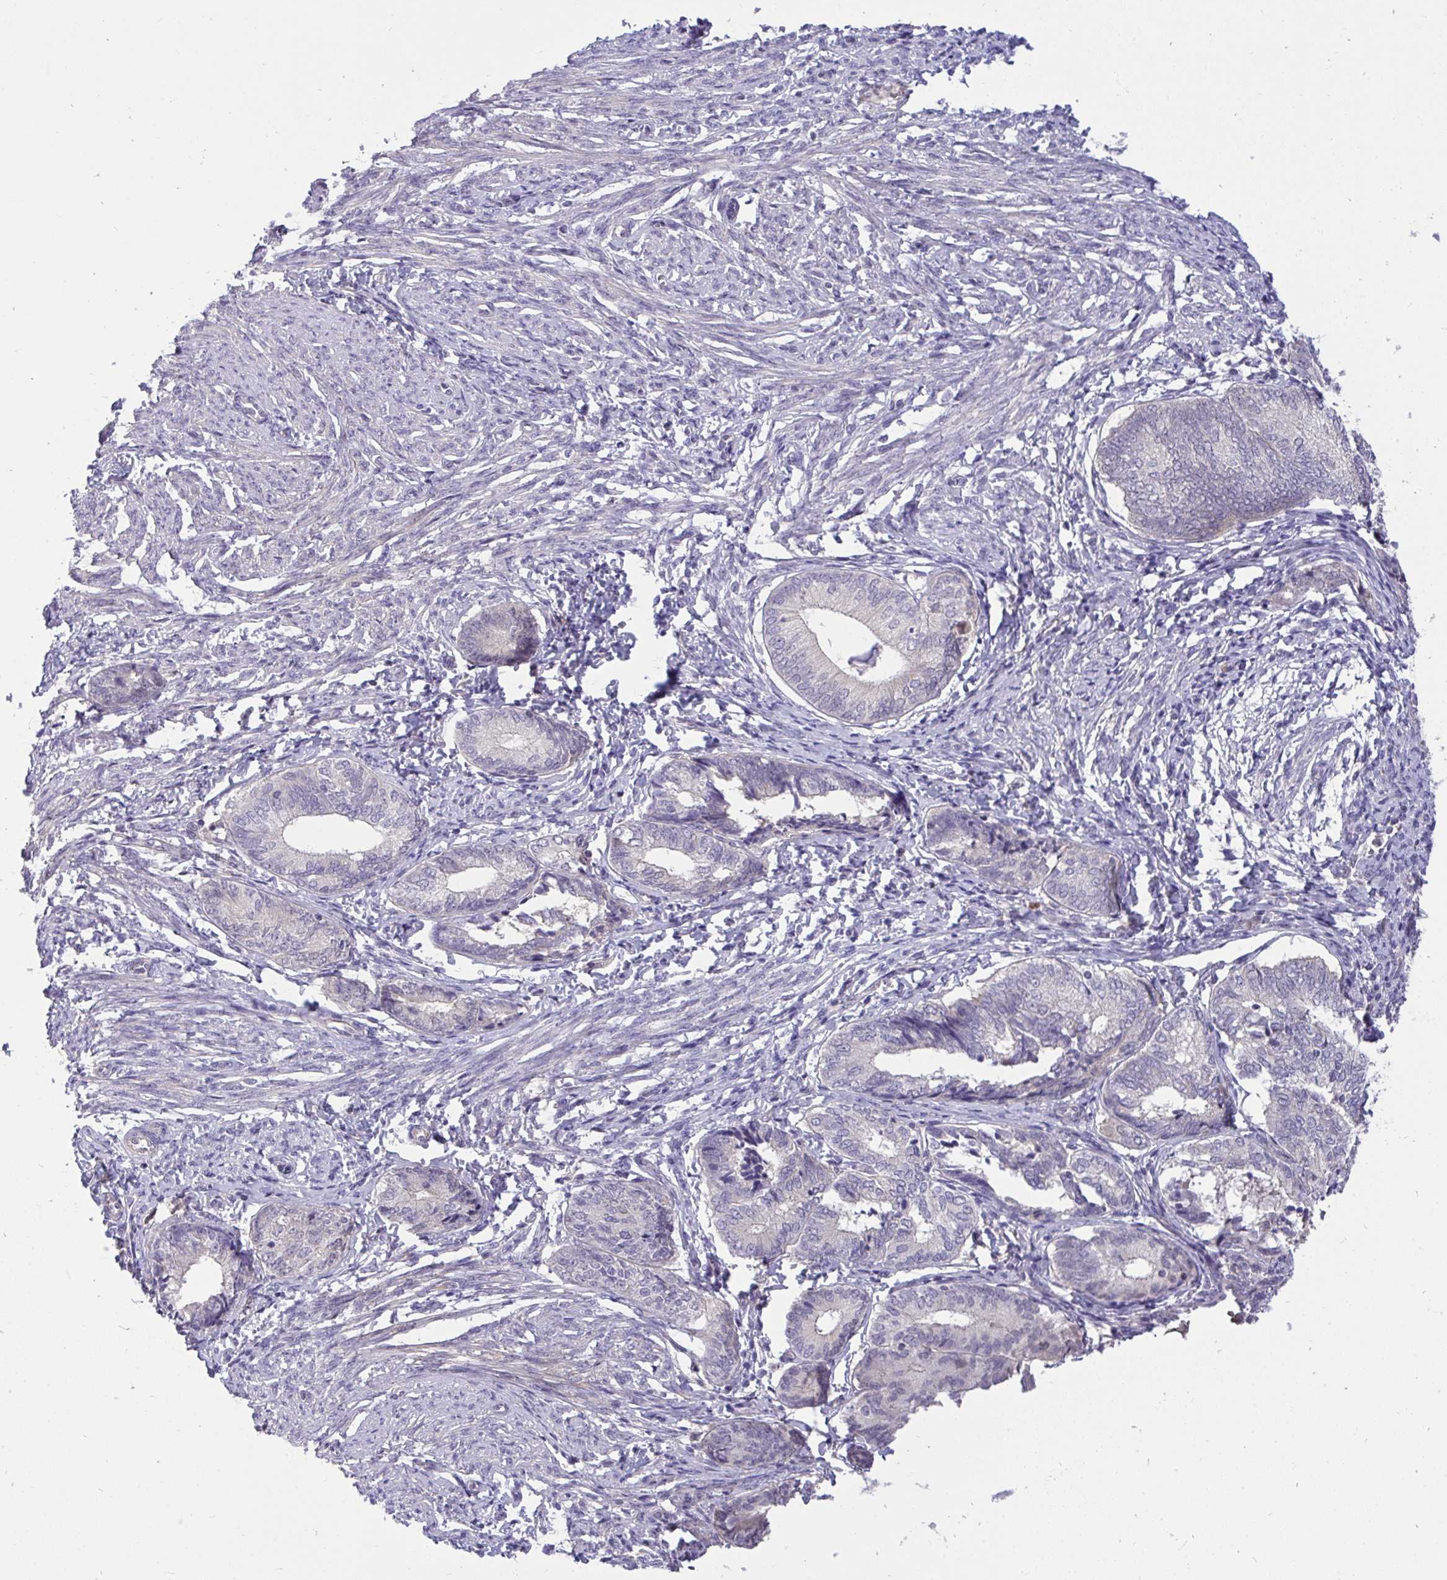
{"staining": {"intensity": "negative", "quantity": "none", "location": "none"}, "tissue": "endometrial cancer", "cell_type": "Tumor cells", "image_type": "cancer", "snomed": [{"axis": "morphology", "description": "Adenocarcinoma, NOS"}, {"axis": "topography", "description": "Endometrium"}], "caption": "IHC image of neoplastic tissue: adenocarcinoma (endometrial) stained with DAB (3,3'-diaminobenzidine) reveals no significant protein positivity in tumor cells.", "gene": "C19orf54", "patient": {"sex": "female", "age": 87}}